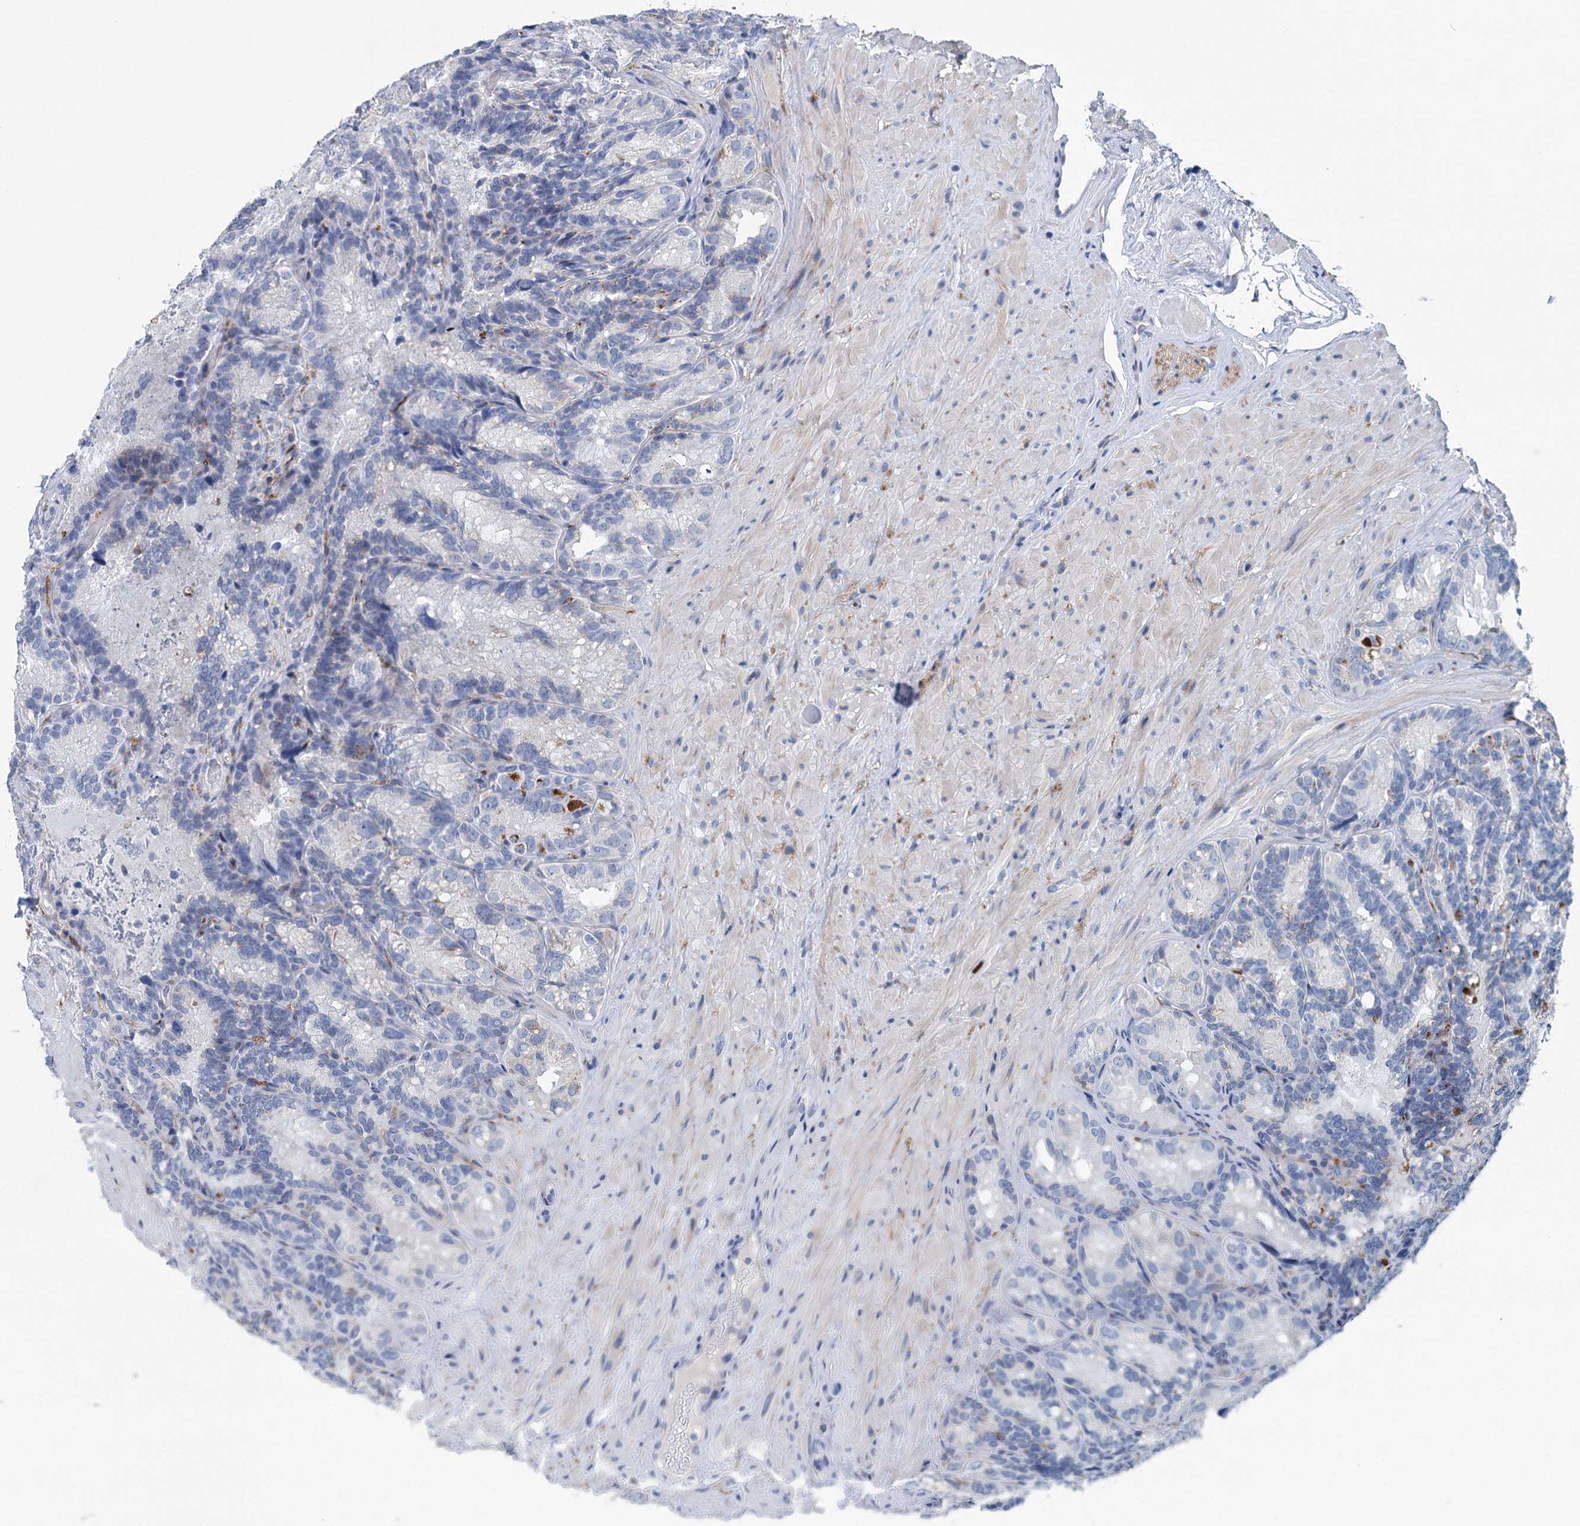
{"staining": {"intensity": "negative", "quantity": "none", "location": "none"}, "tissue": "seminal vesicle", "cell_type": "Glandular cells", "image_type": "normal", "snomed": [{"axis": "morphology", "description": "Normal tissue, NOS"}, {"axis": "topography", "description": "Seminal veicle"}], "caption": "Image shows no protein staining in glandular cells of normal seminal vesicle.", "gene": "CHDH", "patient": {"sex": "male", "age": 60}}